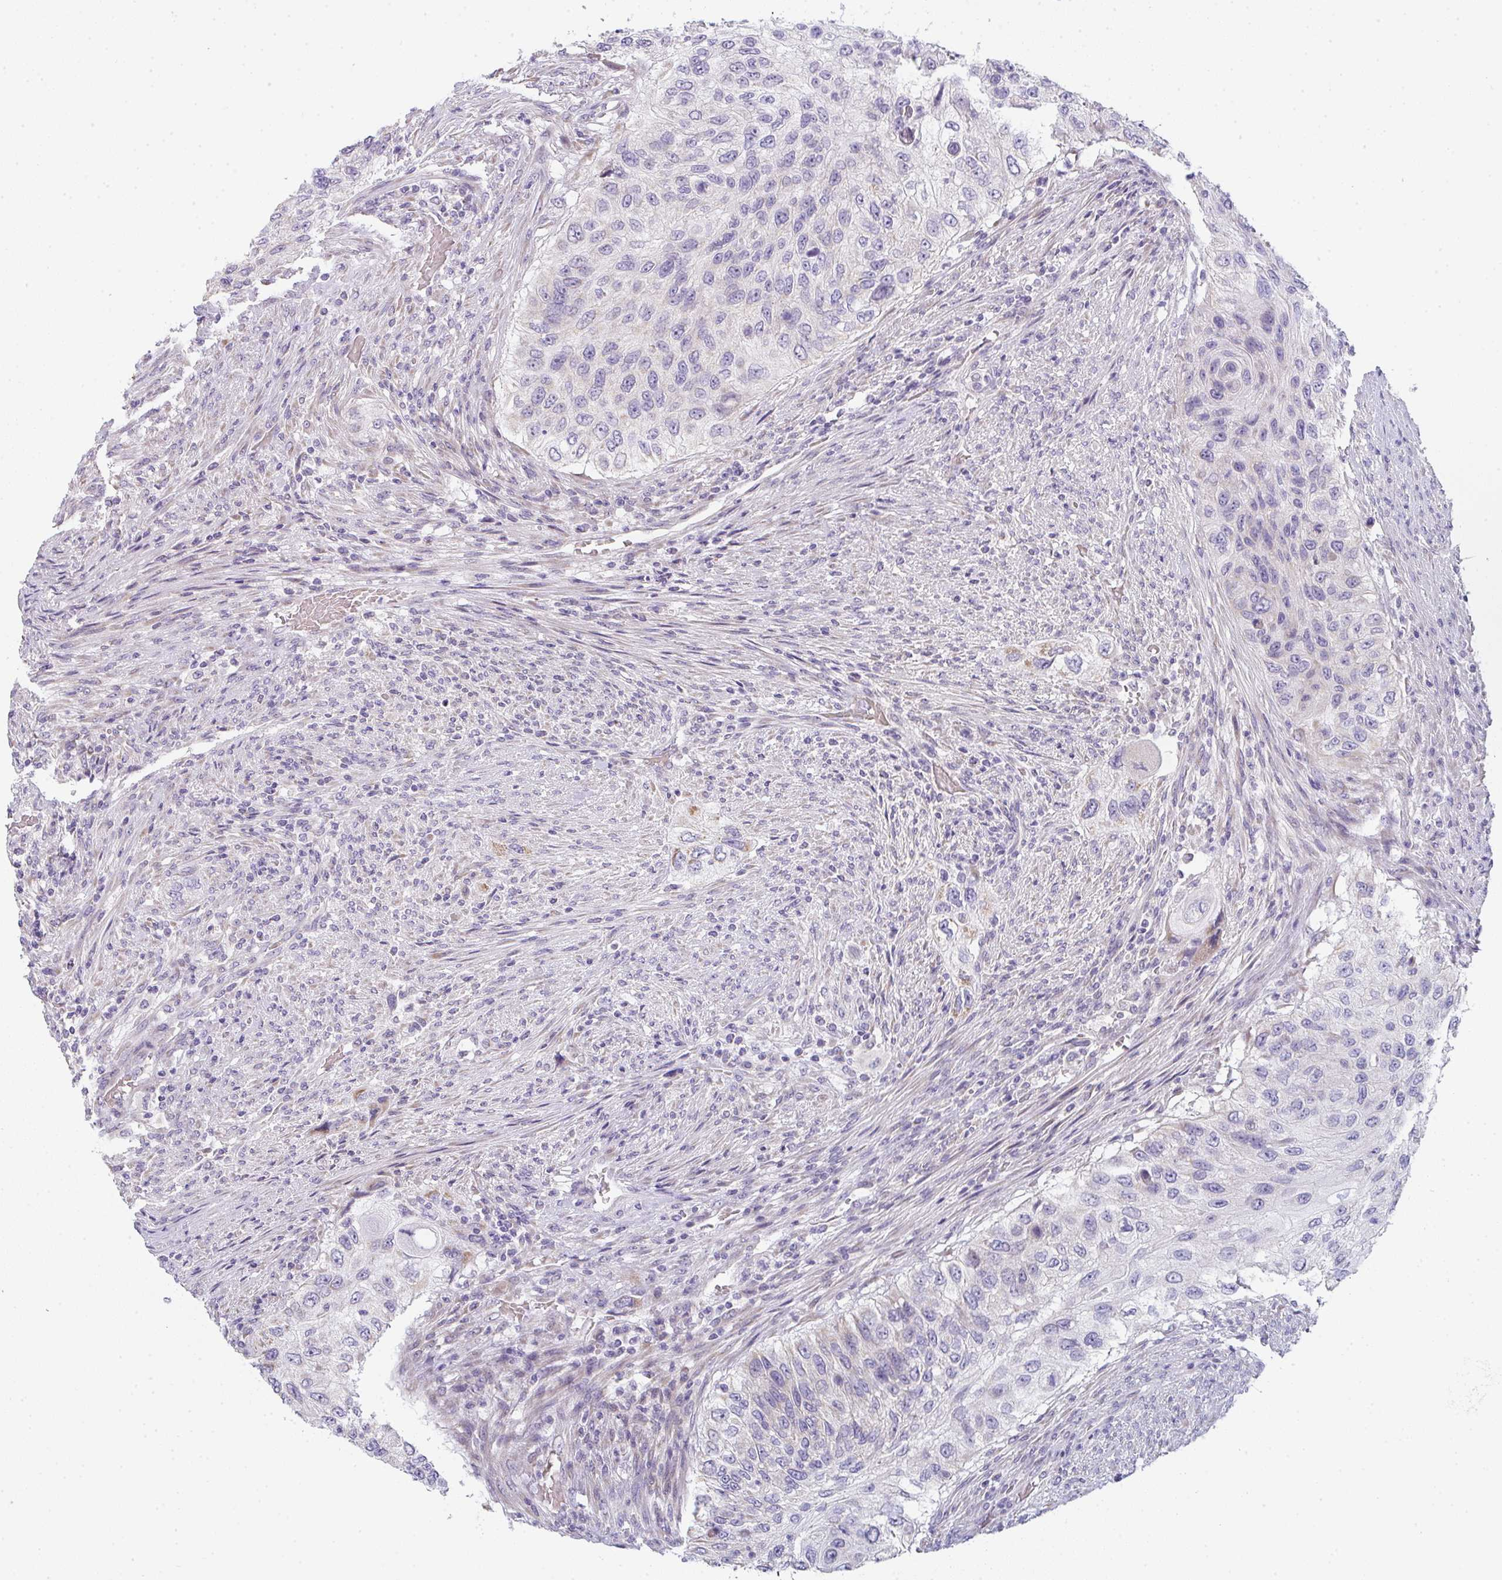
{"staining": {"intensity": "moderate", "quantity": "<25%", "location": "cytoplasmic/membranous"}, "tissue": "urothelial cancer", "cell_type": "Tumor cells", "image_type": "cancer", "snomed": [{"axis": "morphology", "description": "Urothelial carcinoma, High grade"}, {"axis": "topography", "description": "Urinary bladder"}], "caption": "Urothelial carcinoma (high-grade) stained for a protein demonstrates moderate cytoplasmic/membranous positivity in tumor cells.", "gene": "CACNA1S", "patient": {"sex": "female", "age": 60}}